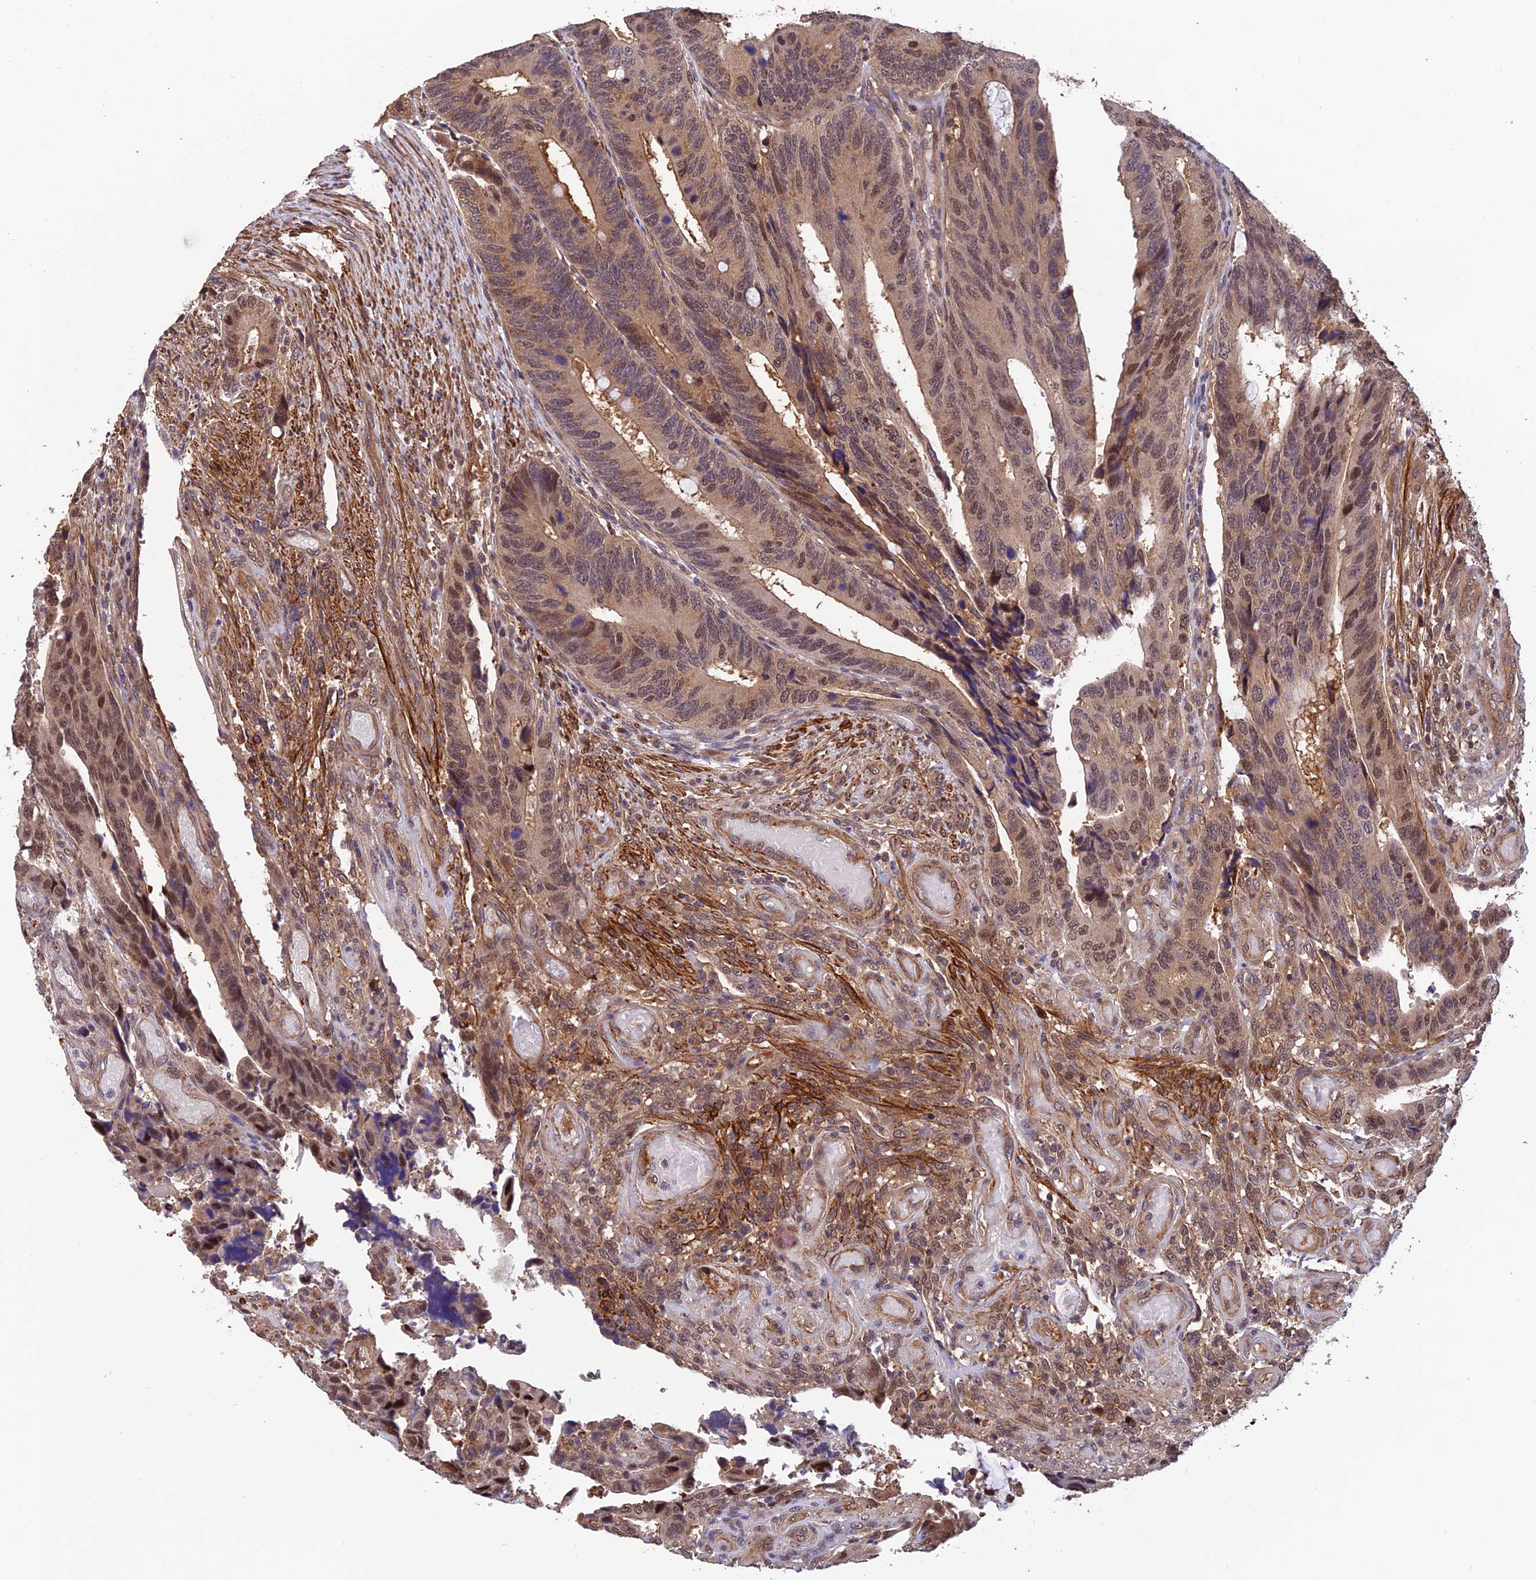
{"staining": {"intensity": "moderate", "quantity": ">75%", "location": "cytoplasmic/membranous,nuclear"}, "tissue": "colorectal cancer", "cell_type": "Tumor cells", "image_type": "cancer", "snomed": [{"axis": "morphology", "description": "Adenocarcinoma, NOS"}, {"axis": "topography", "description": "Colon"}], "caption": "A high-resolution image shows immunohistochemistry staining of colorectal adenocarcinoma, which exhibits moderate cytoplasmic/membranous and nuclear expression in approximately >75% of tumor cells. The protein is shown in brown color, while the nuclei are stained blue.", "gene": "PSMB3", "patient": {"sex": "male", "age": 87}}